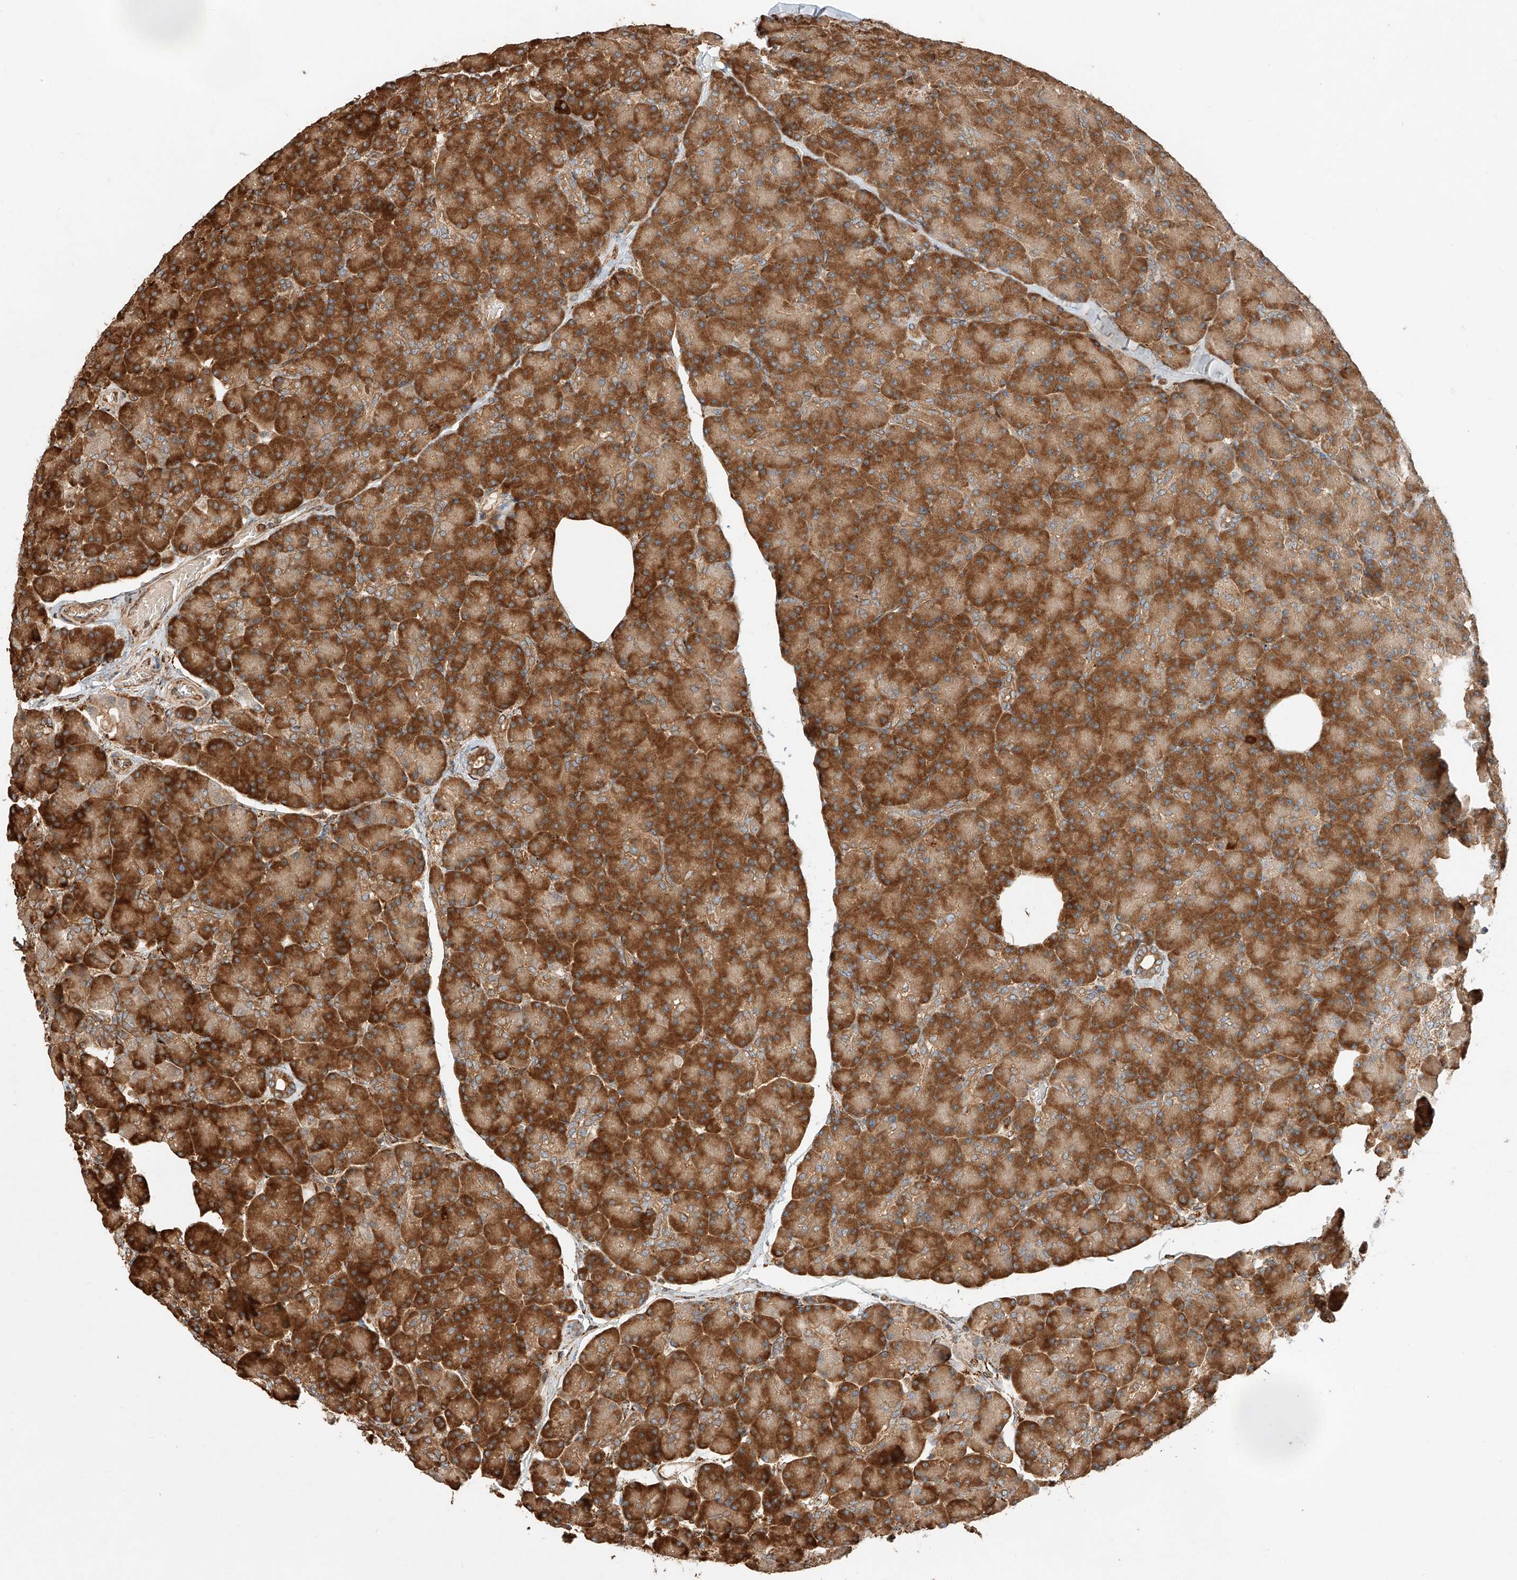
{"staining": {"intensity": "strong", "quantity": ">75%", "location": "cytoplasmic/membranous"}, "tissue": "pancreas", "cell_type": "Exocrine glandular cells", "image_type": "normal", "snomed": [{"axis": "morphology", "description": "Normal tissue, NOS"}, {"axis": "topography", "description": "Pancreas"}], "caption": "Immunohistochemical staining of benign pancreas demonstrates high levels of strong cytoplasmic/membranous positivity in approximately >75% of exocrine glandular cells. (Stains: DAB (3,3'-diaminobenzidine) in brown, nuclei in blue, Microscopy: brightfield microscopy at high magnification).", "gene": "ZNF84", "patient": {"sex": "female", "age": 43}}